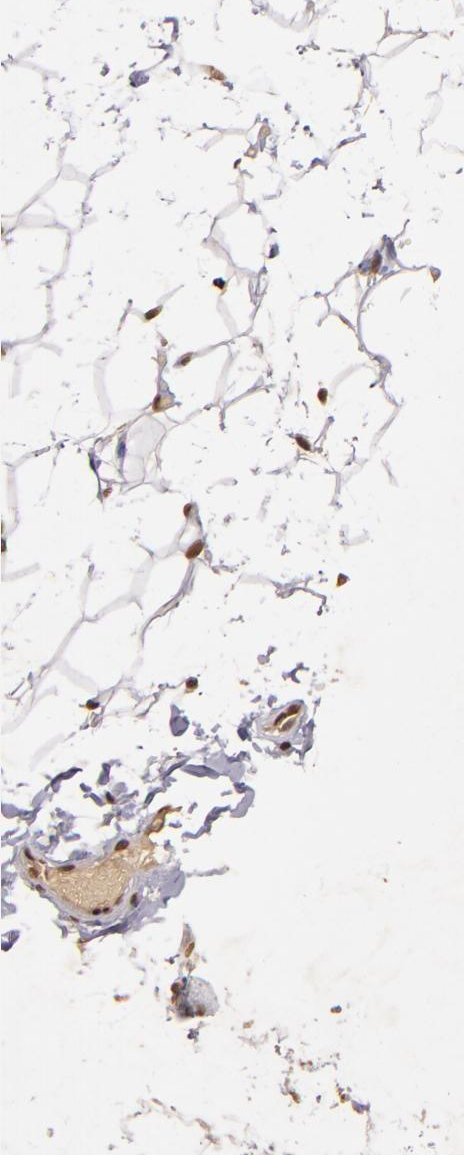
{"staining": {"intensity": "moderate", "quantity": ">75%", "location": "nuclear"}, "tissue": "adipose tissue", "cell_type": "Adipocytes", "image_type": "normal", "snomed": [{"axis": "morphology", "description": "Normal tissue, NOS"}, {"axis": "topography", "description": "Soft tissue"}], "caption": "DAB immunohistochemical staining of benign human adipose tissue reveals moderate nuclear protein positivity in about >75% of adipocytes.", "gene": "CUL1", "patient": {"sex": "male", "age": 26}}